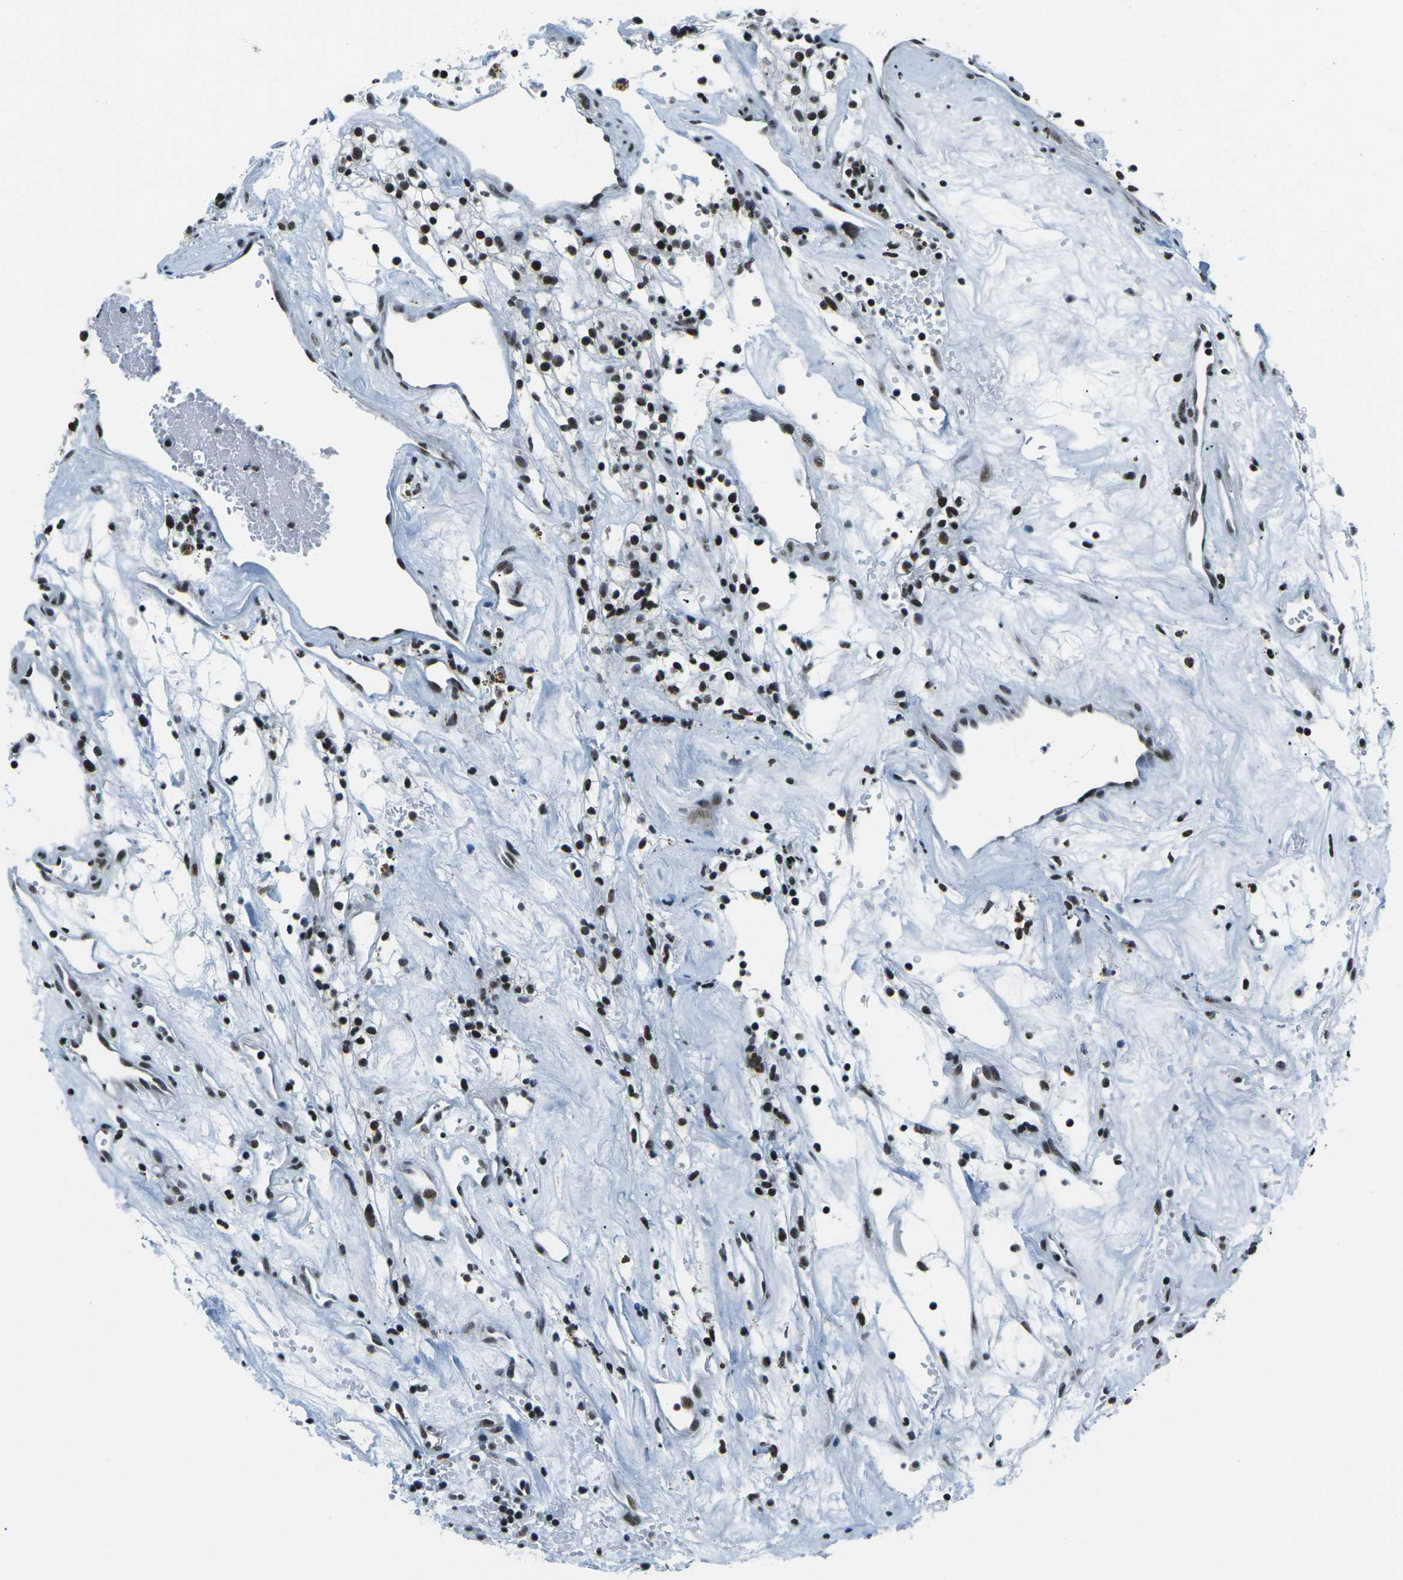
{"staining": {"intensity": "strong", "quantity": ">75%", "location": "nuclear"}, "tissue": "renal cancer", "cell_type": "Tumor cells", "image_type": "cancer", "snomed": [{"axis": "morphology", "description": "Adenocarcinoma, NOS"}, {"axis": "topography", "description": "Kidney"}], "caption": "Immunohistochemical staining of human adenocarcinoma (renal) displays high levels of strong nuclear protein positivity in approximately >75% of tumor cells.", "gene": "RBL2", "patient": {"sex": "male", "age": 59}}